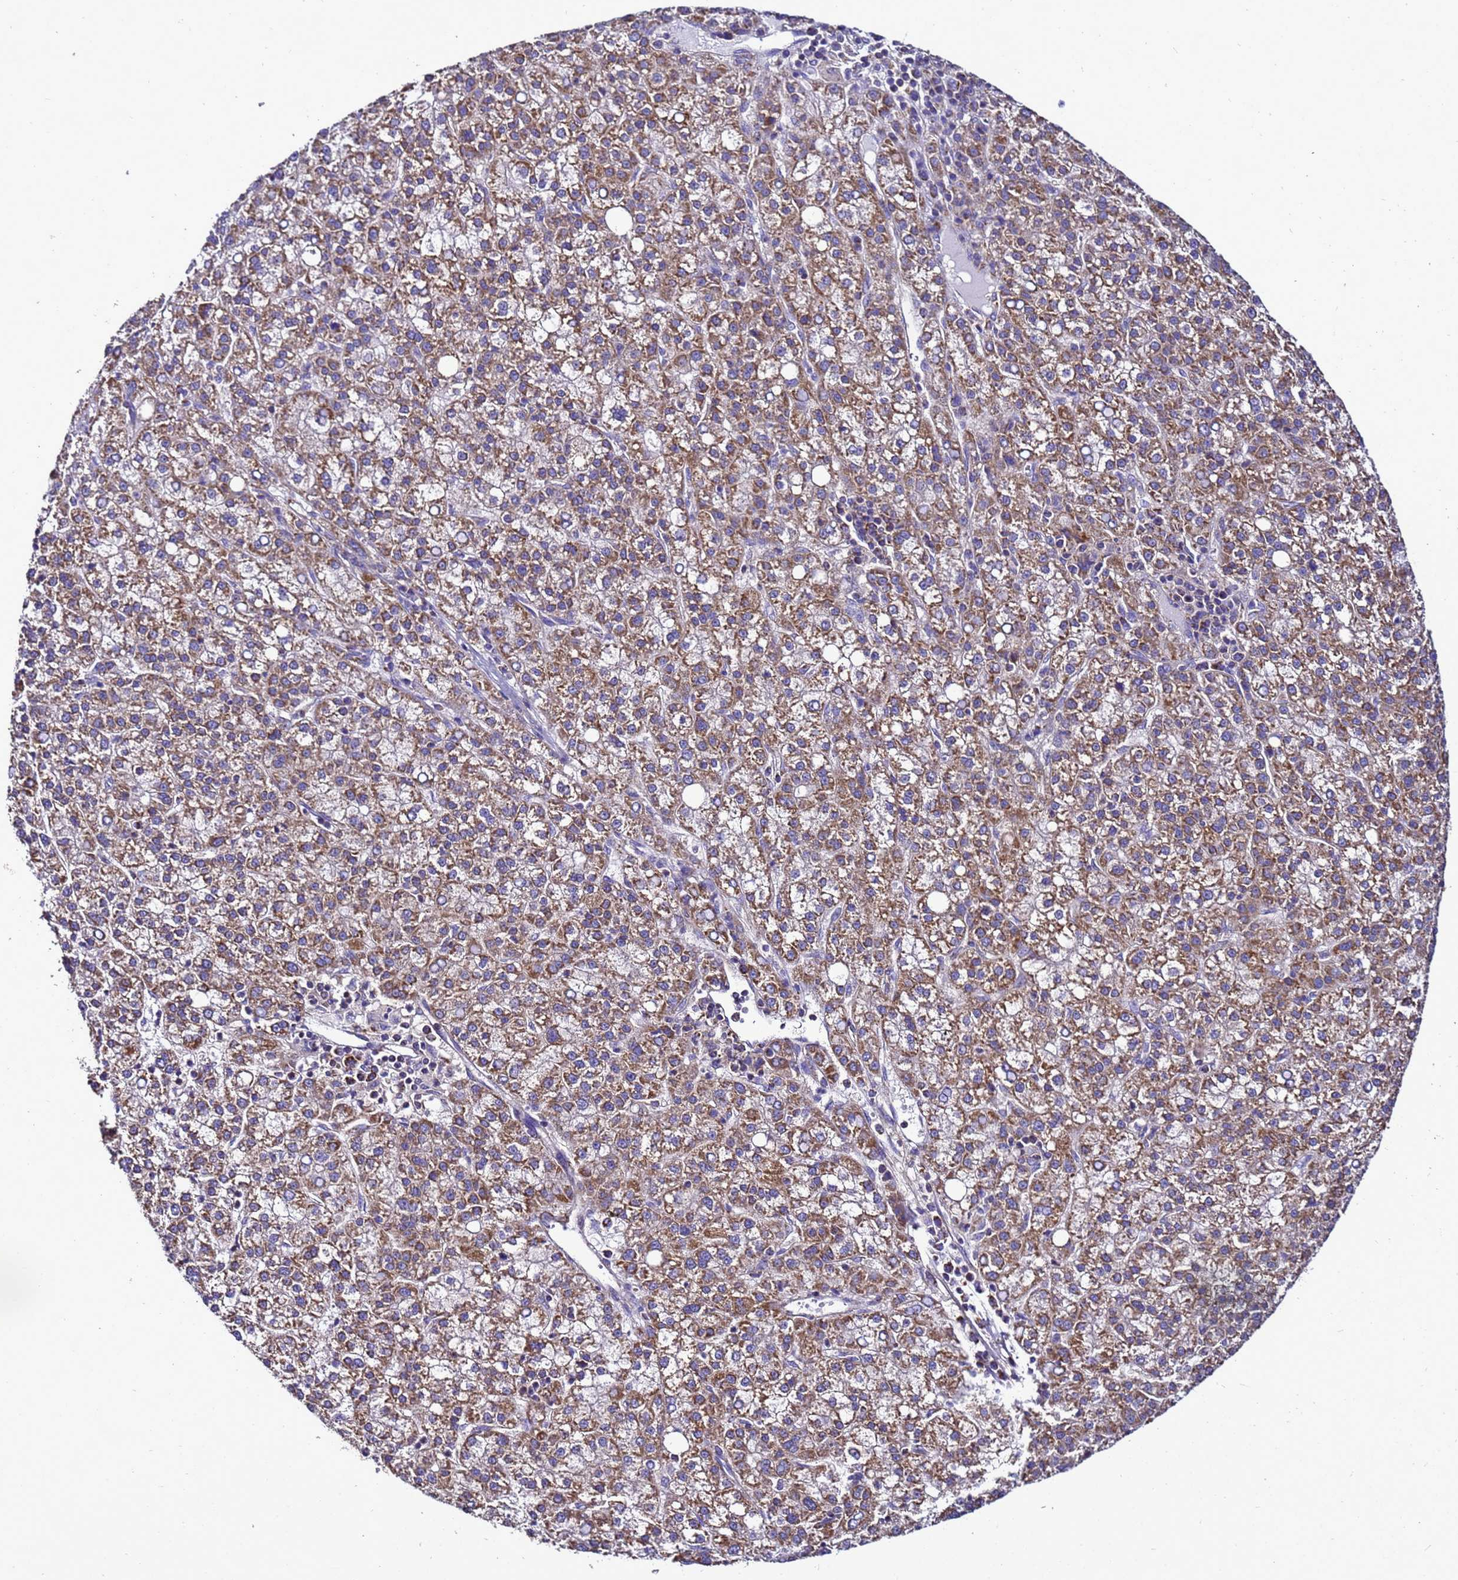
{"staining": {"intensity": "moderate", "quantity": ">75%", "location": "cytoplasmic/membranous"}, "tissue": "liver cancer", "cell_type": "Tumor cells", "image_type": "cancer", "snomed": [{"axis": "morphology", "description": "Carcinoma, Hepatocellular, NOS"}, {"axis": "topography", "description": "Liver"}], "caption": "DAB immunohistochemical staining of human liver cancer exhibits moderate cytoplasmic/membranous protein expression in about >75% of tumor cells. The protein of interest is stained brown, and the nuclei are stained in blue (DAB IHC with brightfield microscopy, high magnification).", "gene": "HIGD2A", "patient": {"sex": "female", "age": 58}}